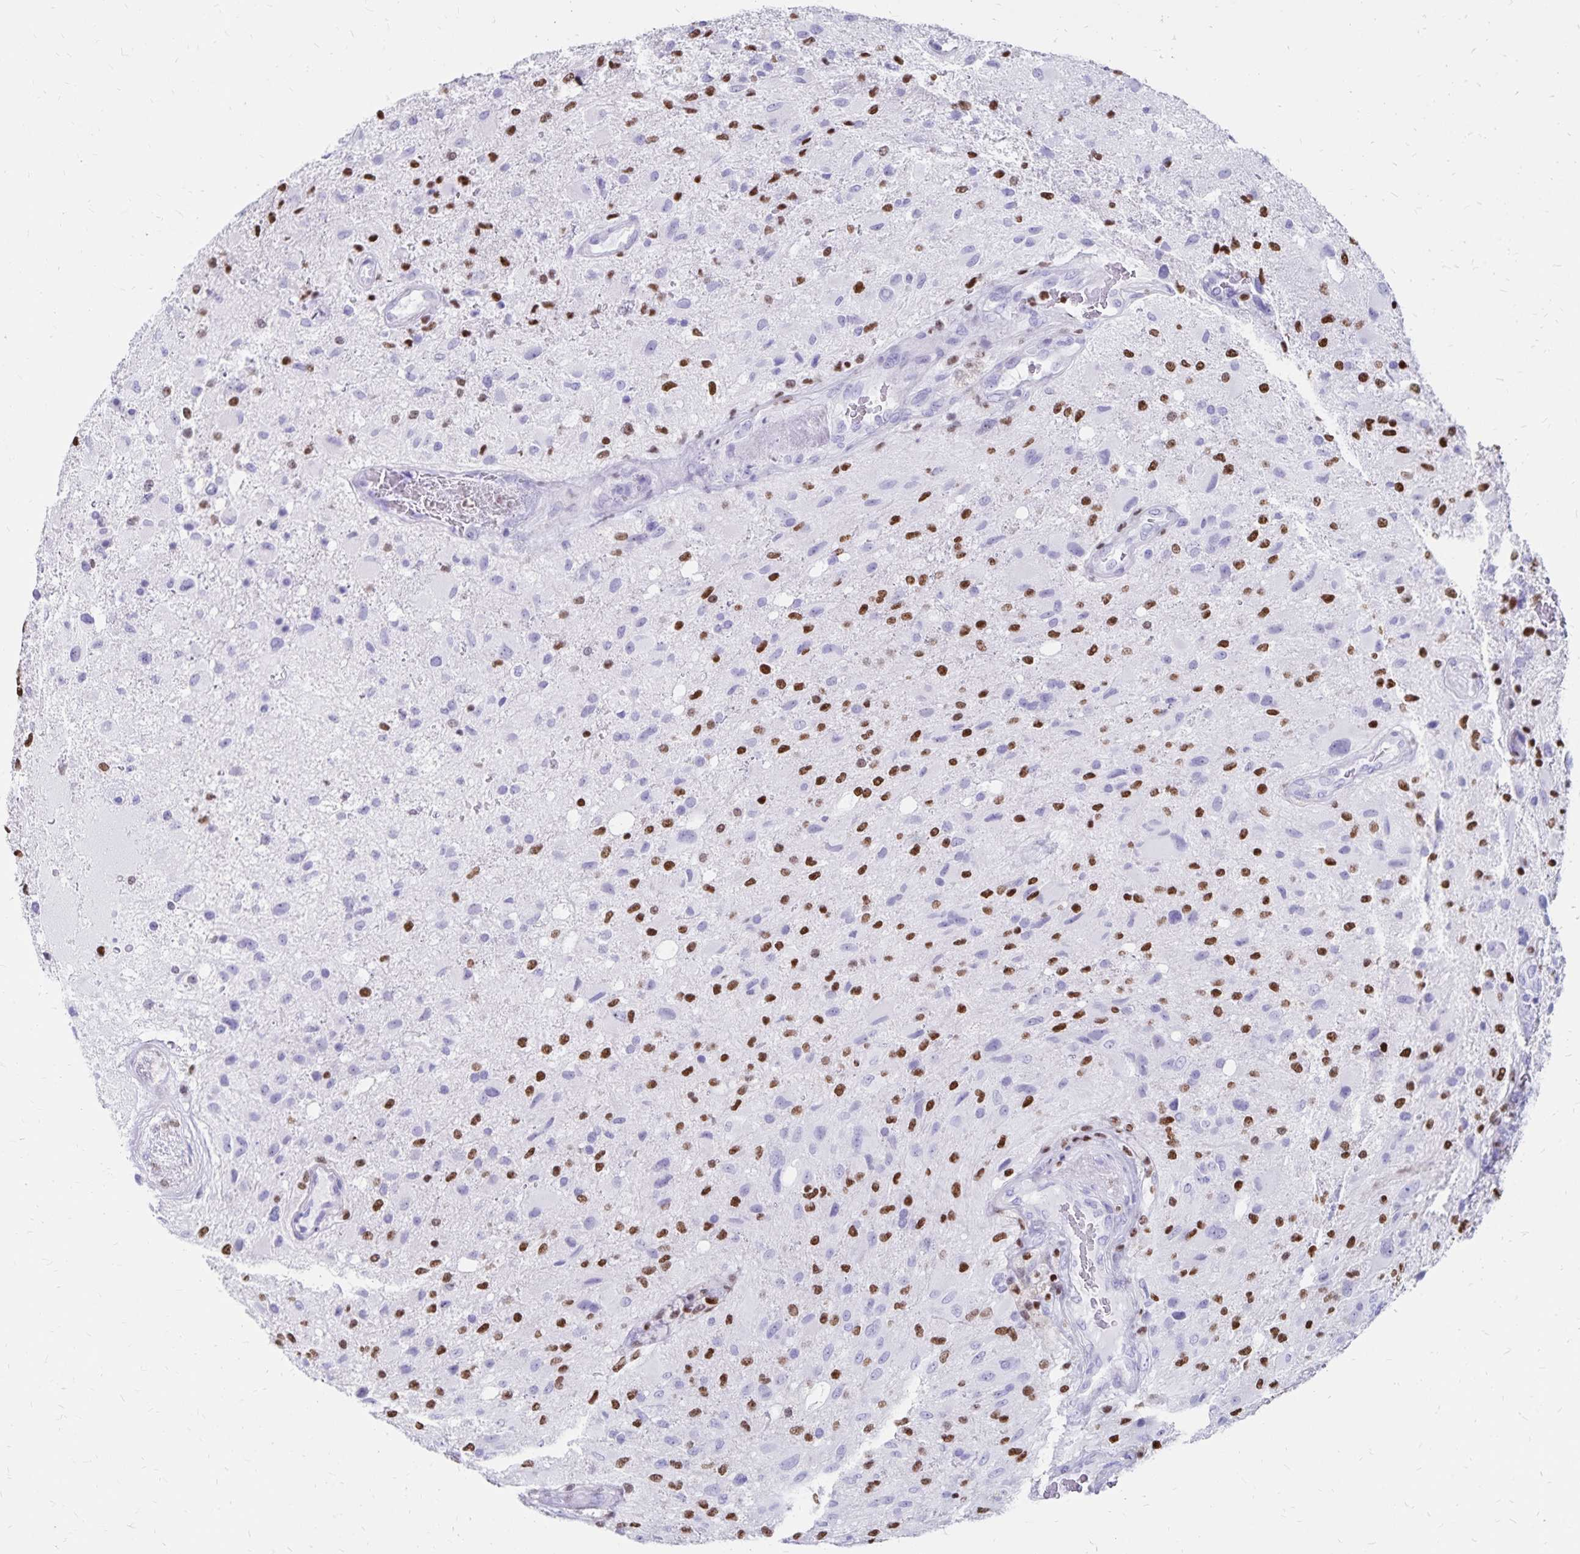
{"staining": {"intensity": "negative", "quantity": "none", "location": "none"}, "tissue": "glioma", "cell_type": "Tumor cells", "image_type": "cancer", "snomed": [{"axis": "morphology", "description": "Glioma, malignant, High grade"}, {"axis": "topography", "description": "Brain"}], "caption": "Glioma was stained to show a protein in brown. There is no significant positivity in tumor cells.", "gene": "IKZF1", "patient": {"sex": "male", "age": 53}}